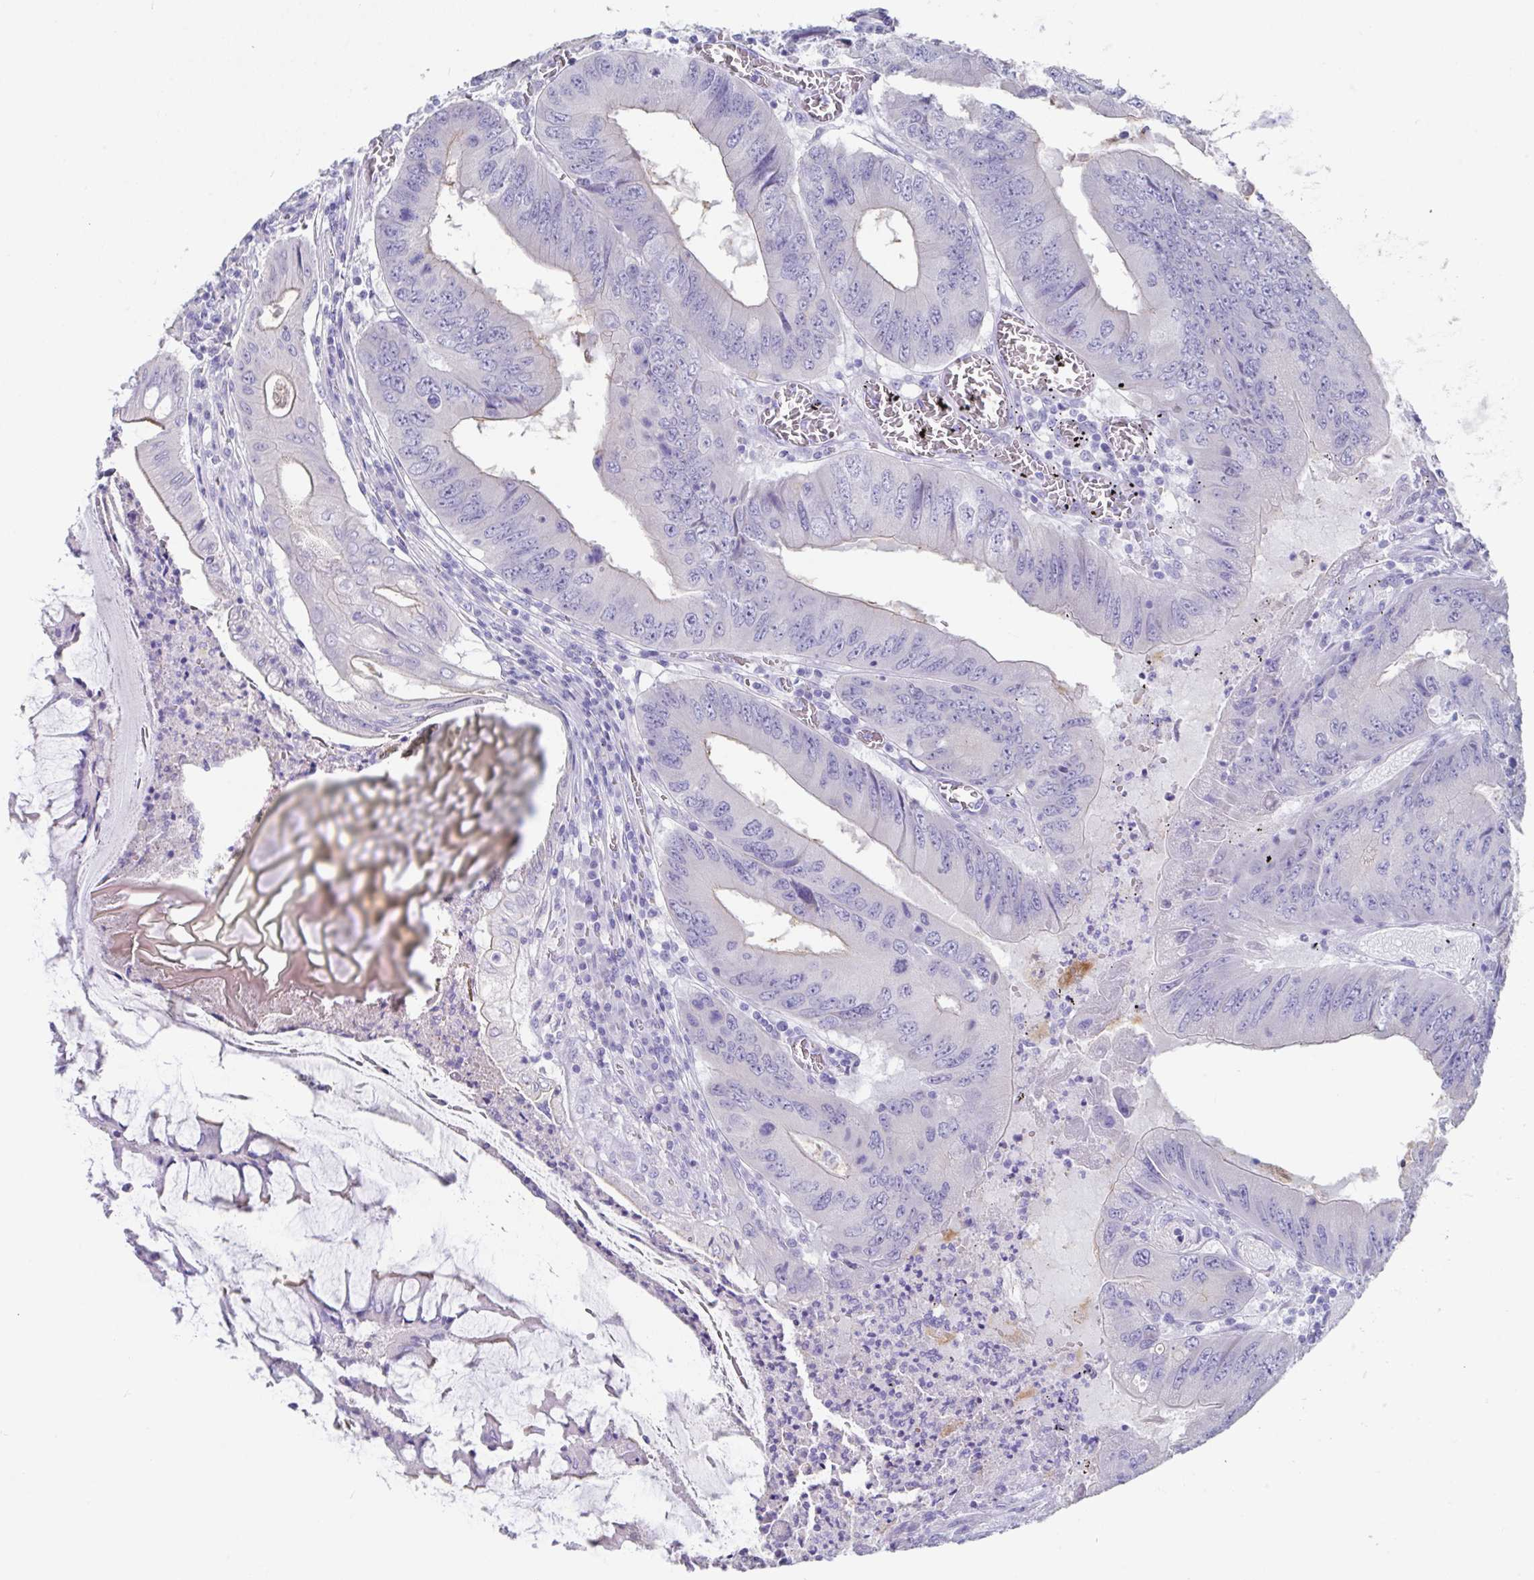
{"staining": {"intensity": "negative", "quantity": "none", "location": "none"}, "tissue": "colorectal cancer", "cell_type": "Tumor cells", "image_type": "cancer", "snomed": [{"axis": "morphology", "description": "Adenocarcinoma, NOS"}, {"axis": "topography", "description": "Colon"}], "caption": "This photomicrograph is of colorectal cancer stained with IHC to label a protein in brown with the nuclei are counter-stained blue. There is no expression in tumor cells.", "gene": "SLC44A4", "patient": {"sex": "male", "age": 53}}